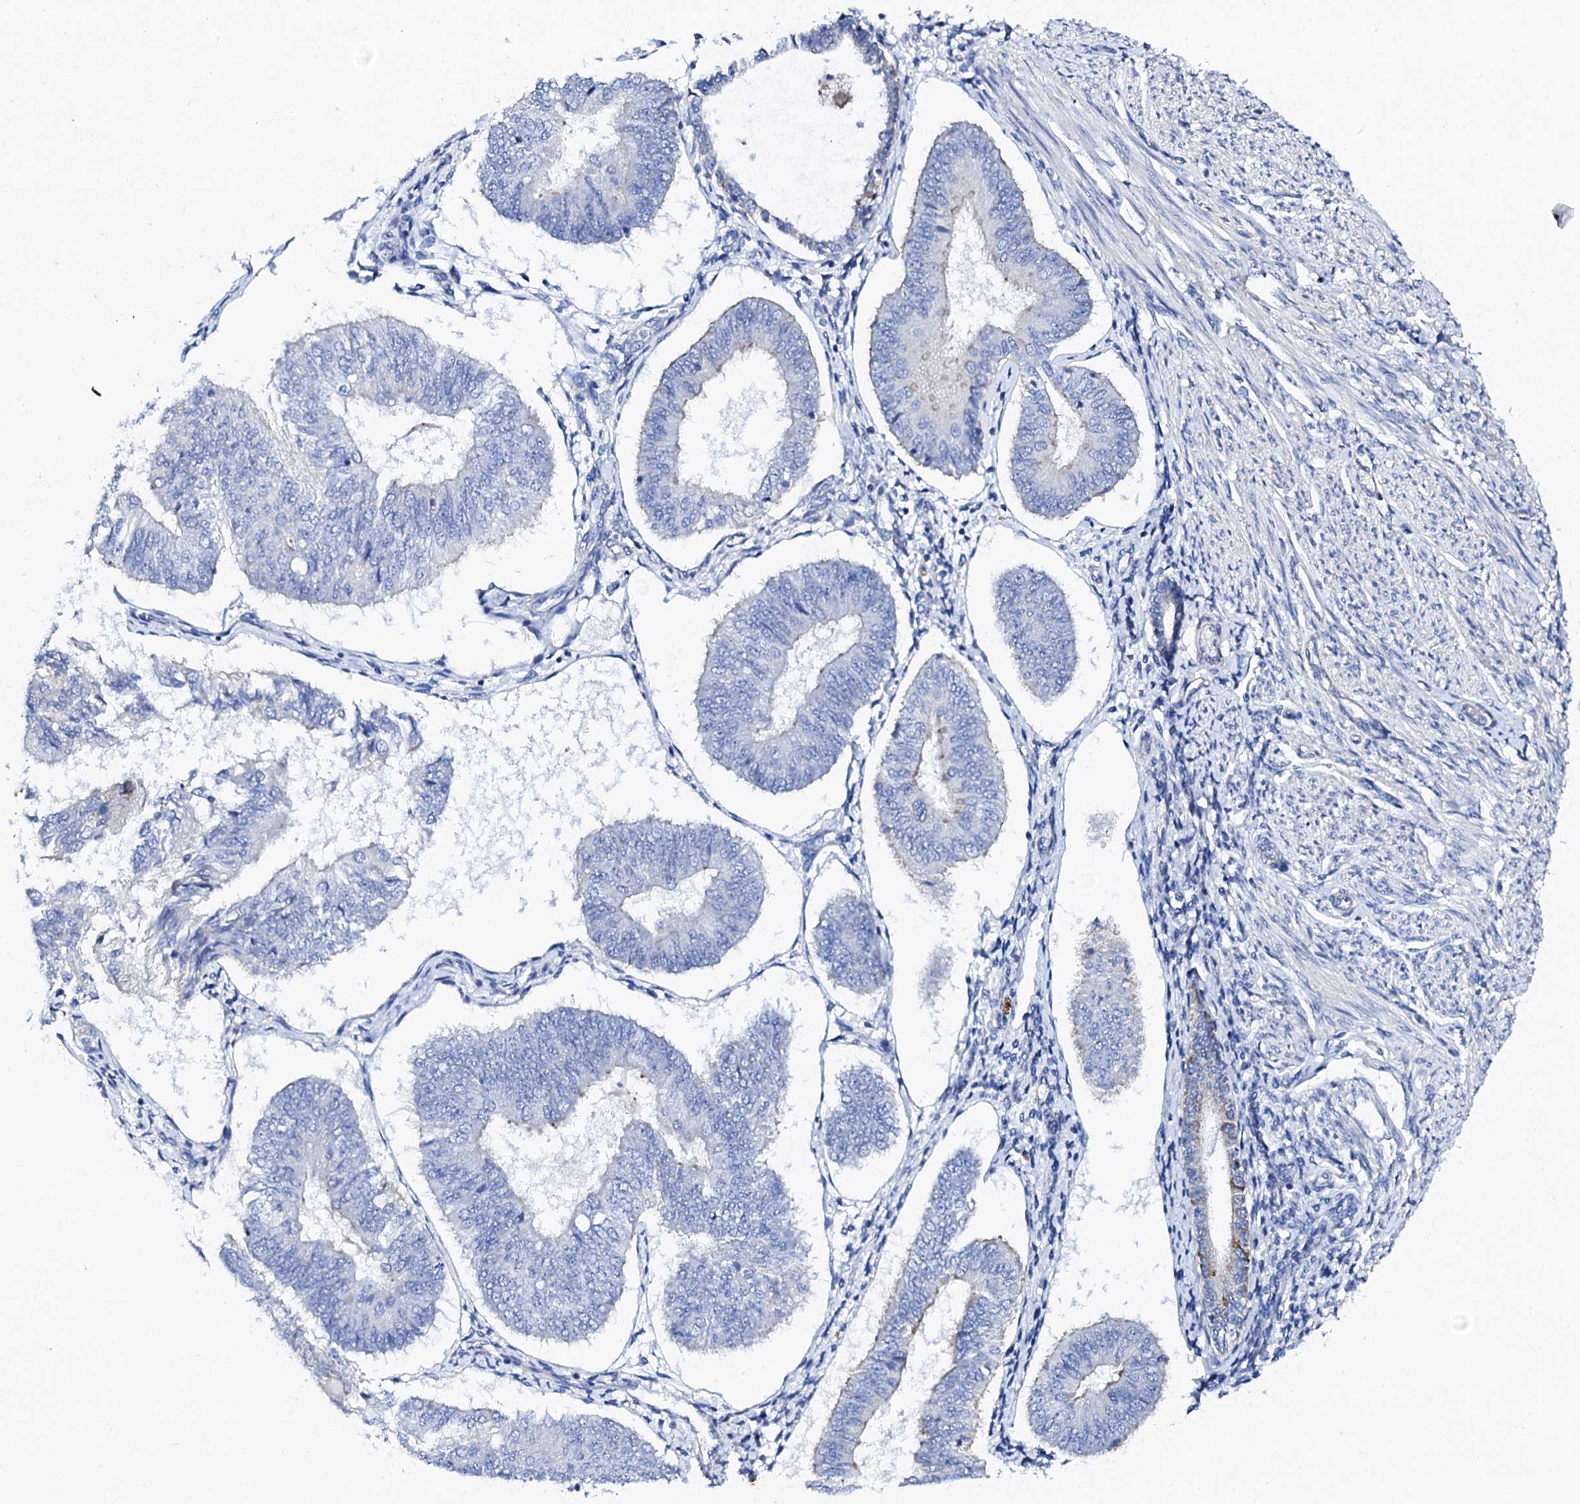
{"staining": {"intensity": "negative", "quantity": "none", "location": "none"}, "tissue": "endometrial cancer", "cell_type": "Tumor cells", "image_type": "cancer", "snomed": [{"axis": "morphology", "description": "Adenocarcinoma, NOS"}, {"axis": "topography", "description": "Endometrium"}], "caption": "A histopathology image of endometrial cancer (adenocarcinoma) stained for a protein shows no brown staining in tumor cells.", "gene": "KLHL32", "patient": {"sex": "female", "age": 58}}